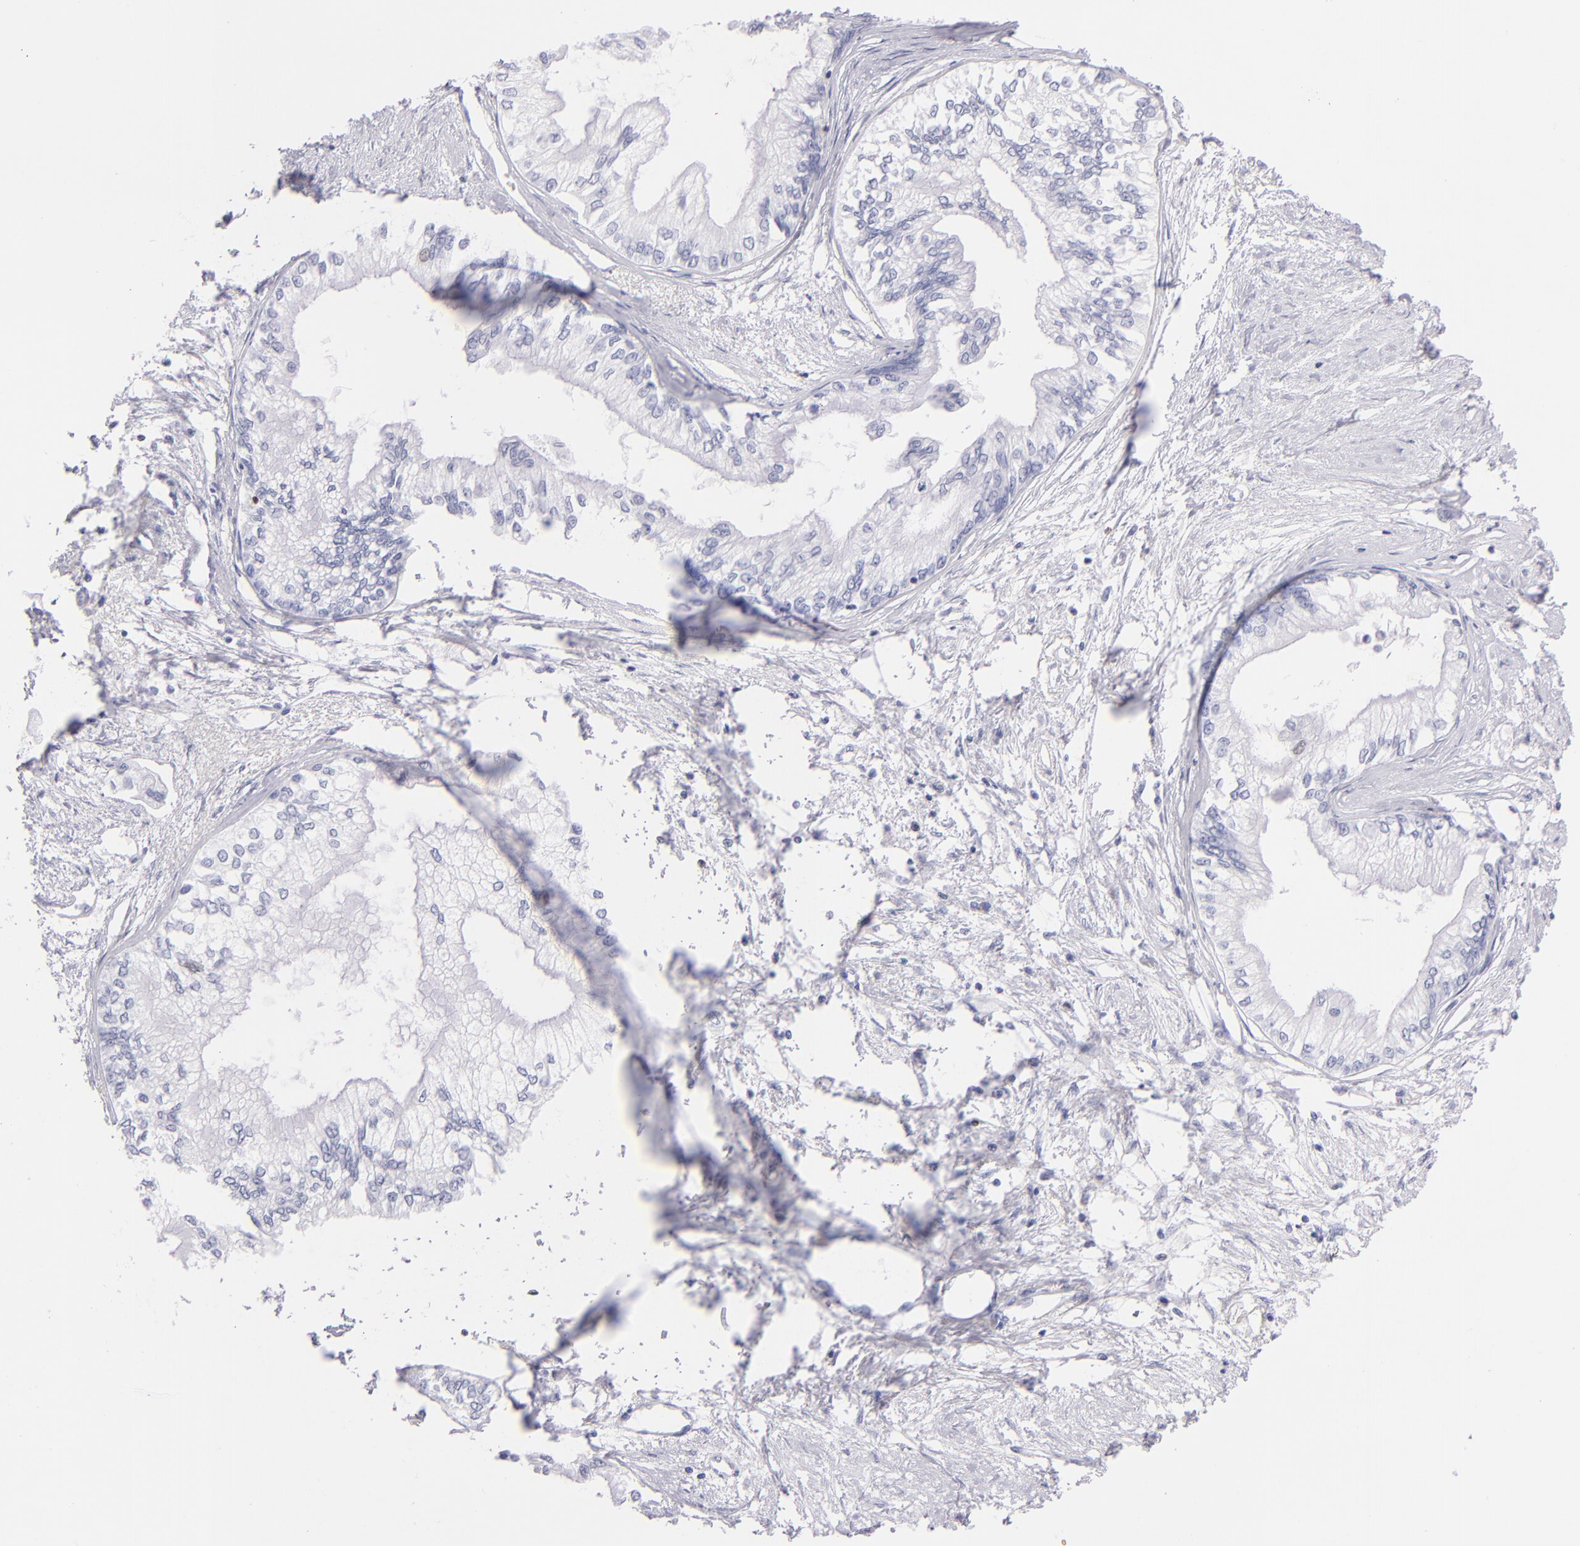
{"staining": {"intensity": "negative", "quantity": "none", "location": "none"}, "tissue": "pancreatic cancer", "cell_type": "Tumor cells", "image_type": "cancer", "snomed": [{"axis": "morphology", "description": "Adenocarcinoma, NOS"}, {"axis": "topography", "description": "Pancreas"}], "caption": "Immunohistochemistry histopathology image of neoplastic tissue: pancreatic cancer (adenocarcinoma) stained with DAB displays no significant protein staining in tumor cells.", "gene": "PRF1", "patient": {"sex": "male", "age": 79}}